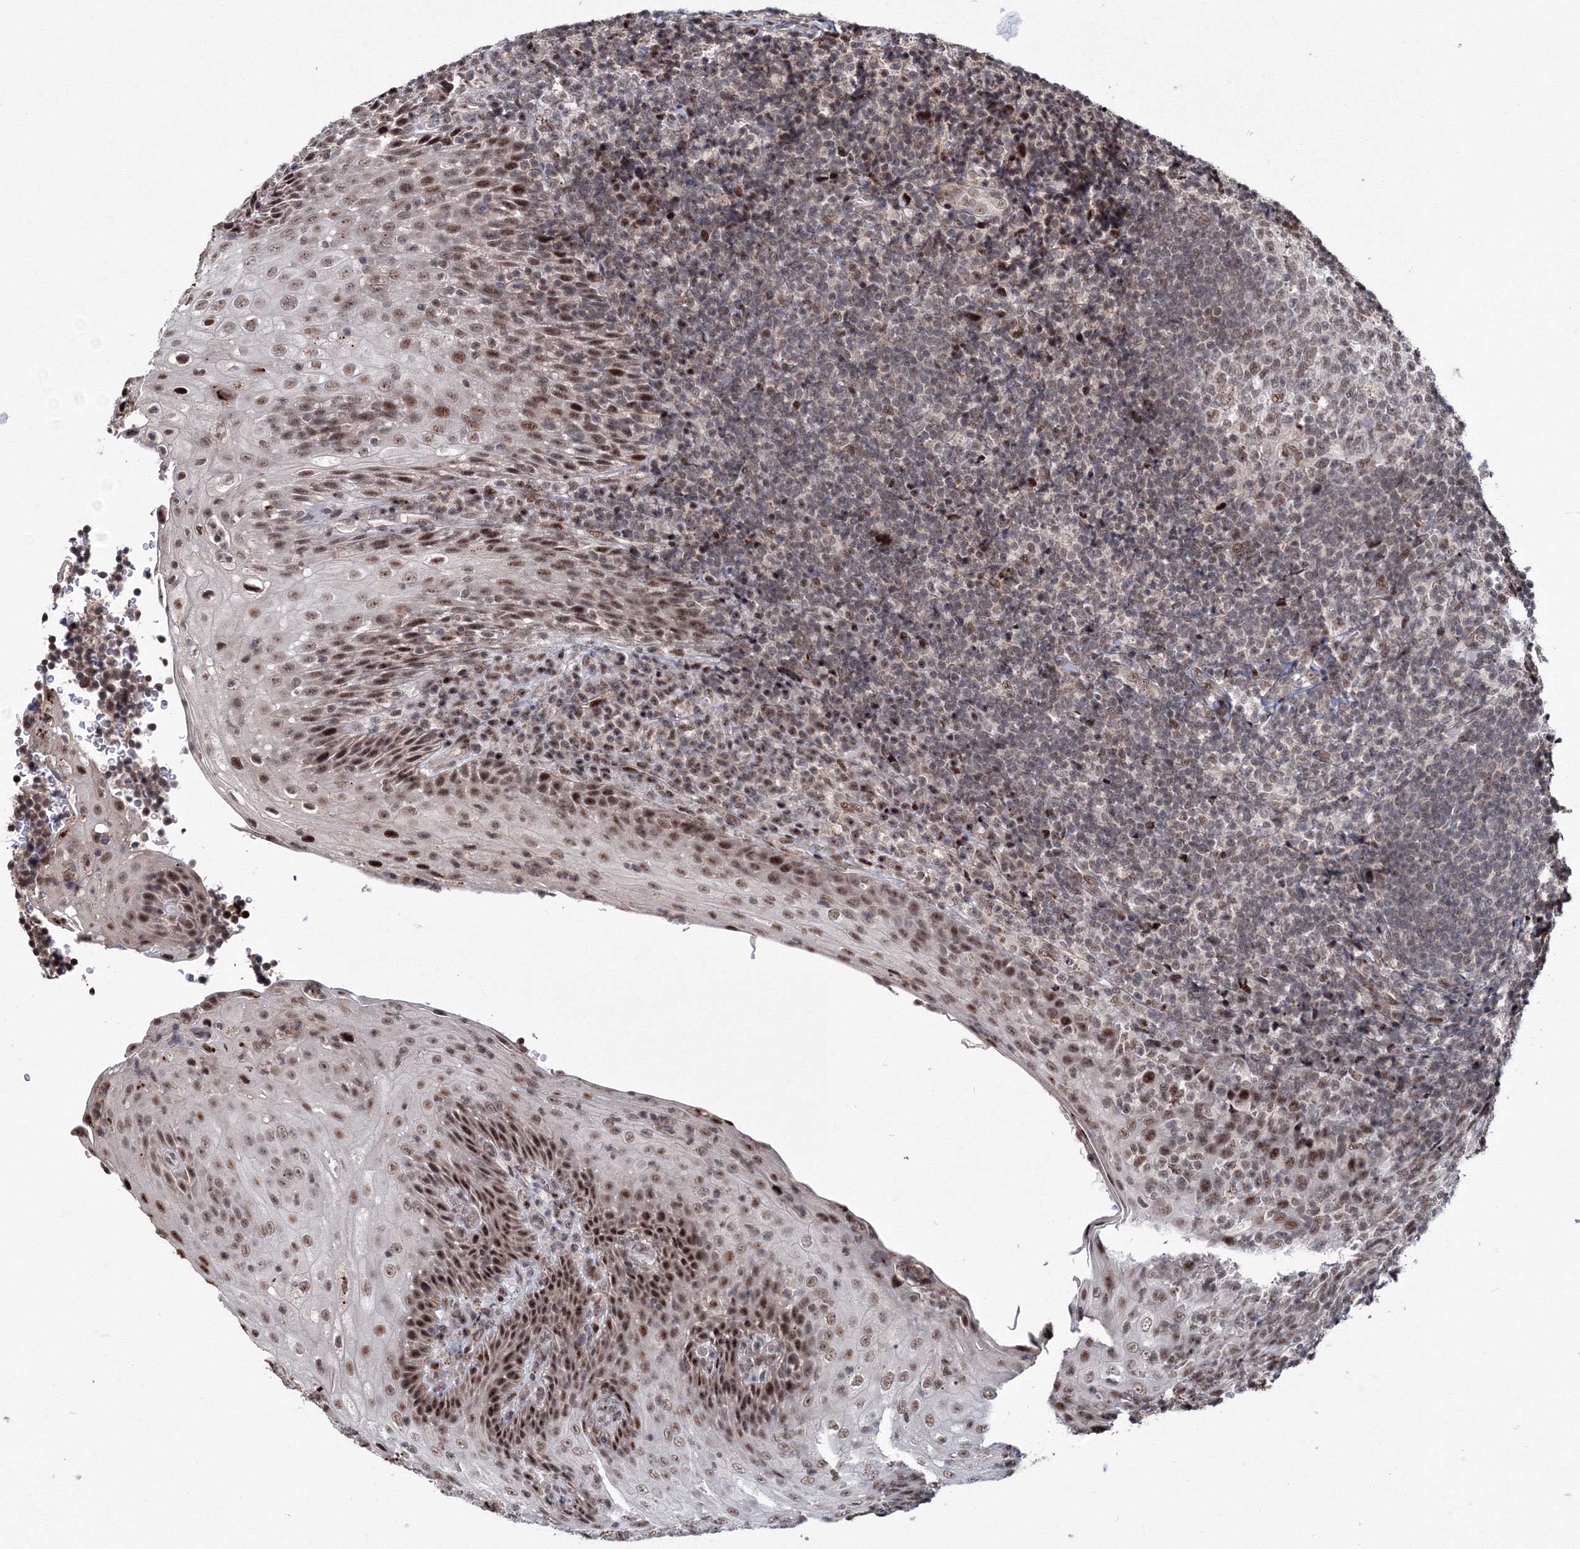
{"staining": {"intensity": "moderate", "quantity": "25%-75%", "location": "nuclear"}, "tissue": "tonsil", "cell_type": "Germinal center cells", "image_type": "normal", "snomed": [{"axis": "morphology", "description": "Normal tissue, NOS"}, {"axis": "topography", "description": "Tonsil"}], "caption": "High-power microscopy captured an immunohistochemistry (IHC) micrograph of unremarkable tonsil, revealing moderate nuclear expression in about 25%-75% of germinal center cells.", "gene": "TATDN2", "patient": {"sex": "male", "age": 37}}